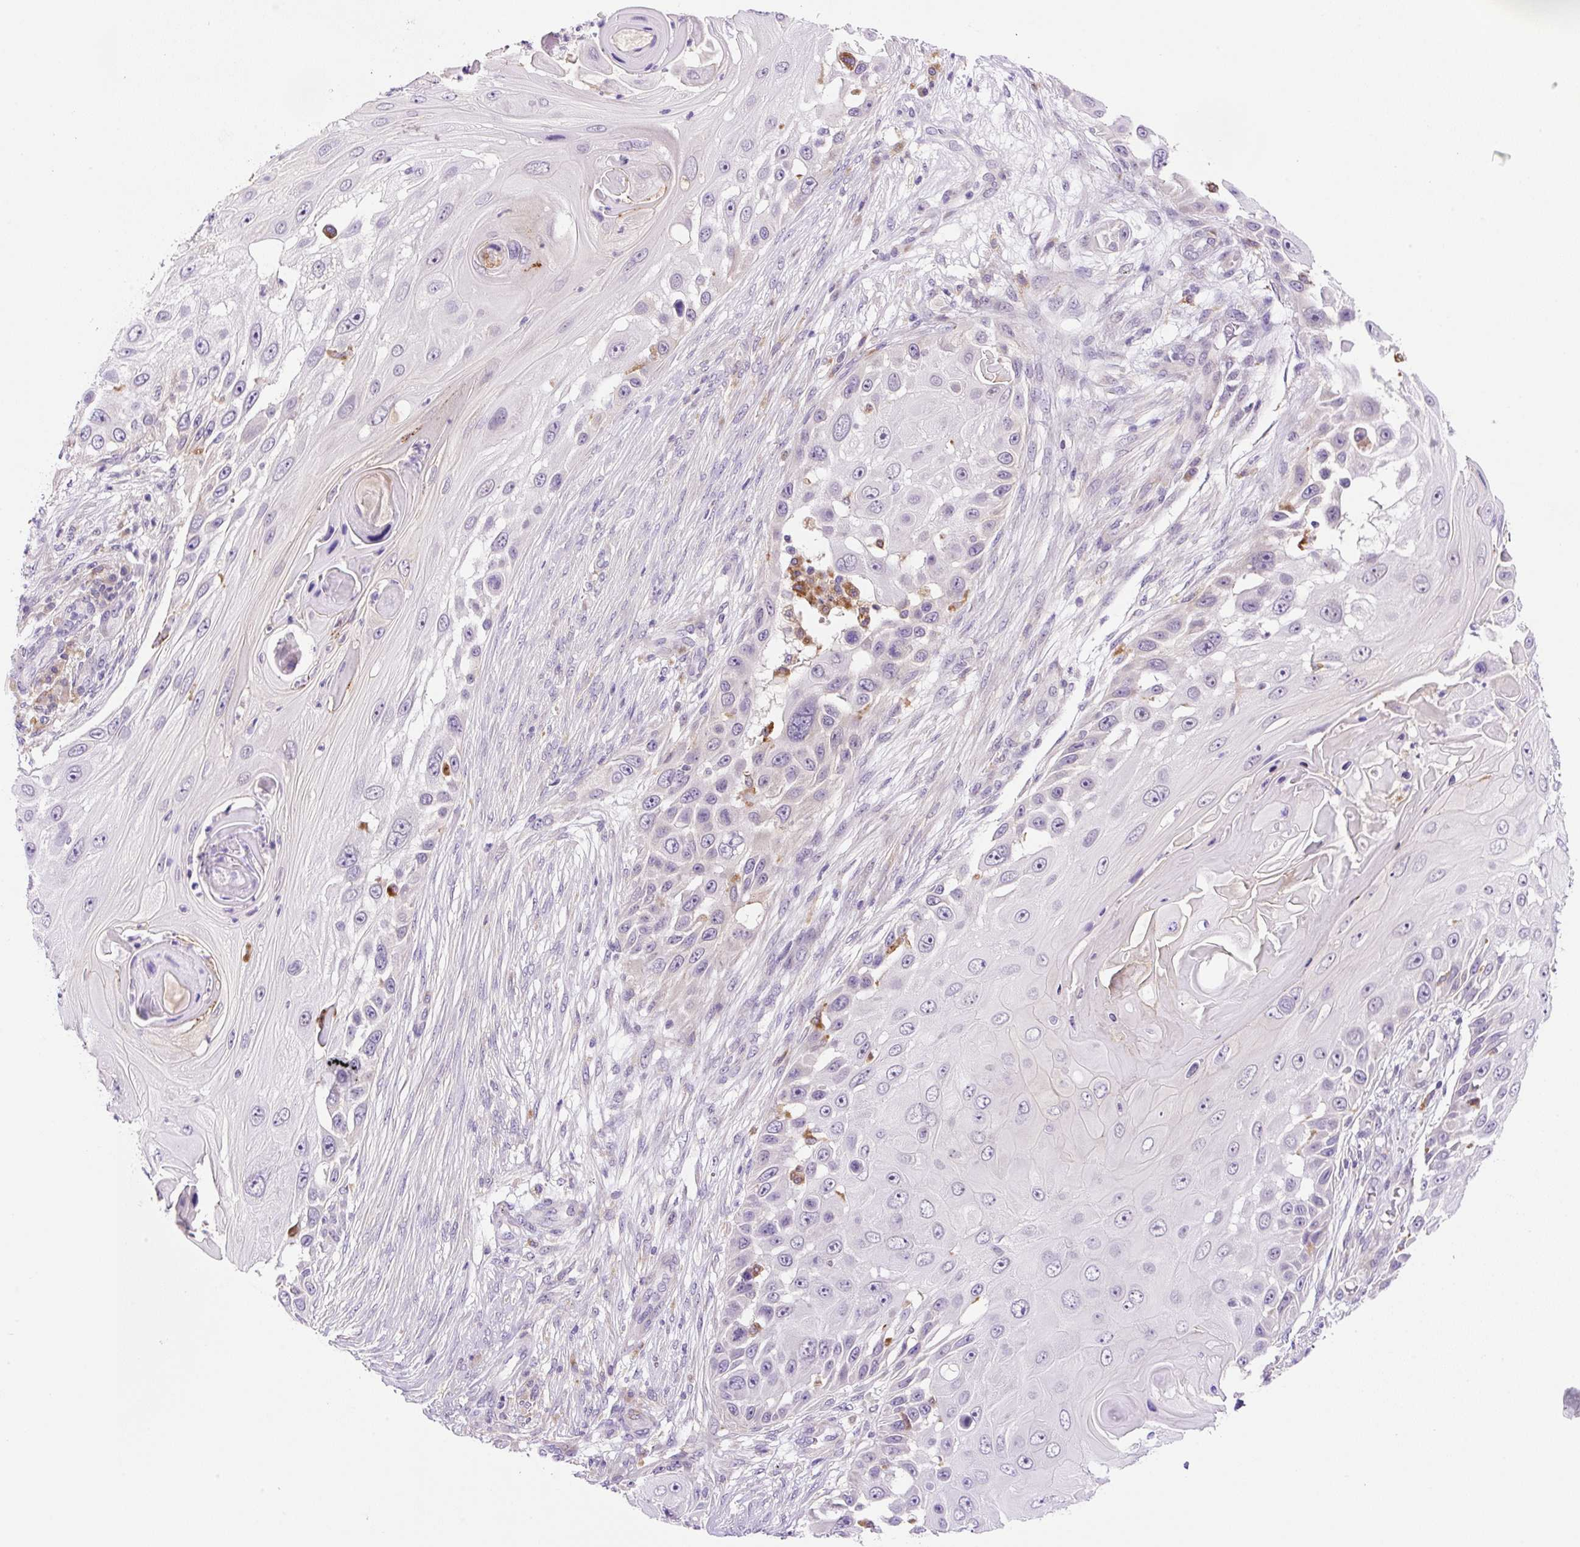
{"staining": {"intensity": "negative", "quantity": "none", "location": "none"}, "tissue": "skin cancer", "cell_type": "Tumor cells", "image_type": "cancer", "snomed": [{"axis": "morphology", "description": "Squamous cell carcinoma, NOS"}, {"axis": "topography", "description": "Skin"}], "caption": "DAB immunohistochemical staining of human skin squamous cell carcinoma displays no significant expression in tumor cells.", "gene": "CEBPZOS", "patient": {"sex": "female", "age": 44}}